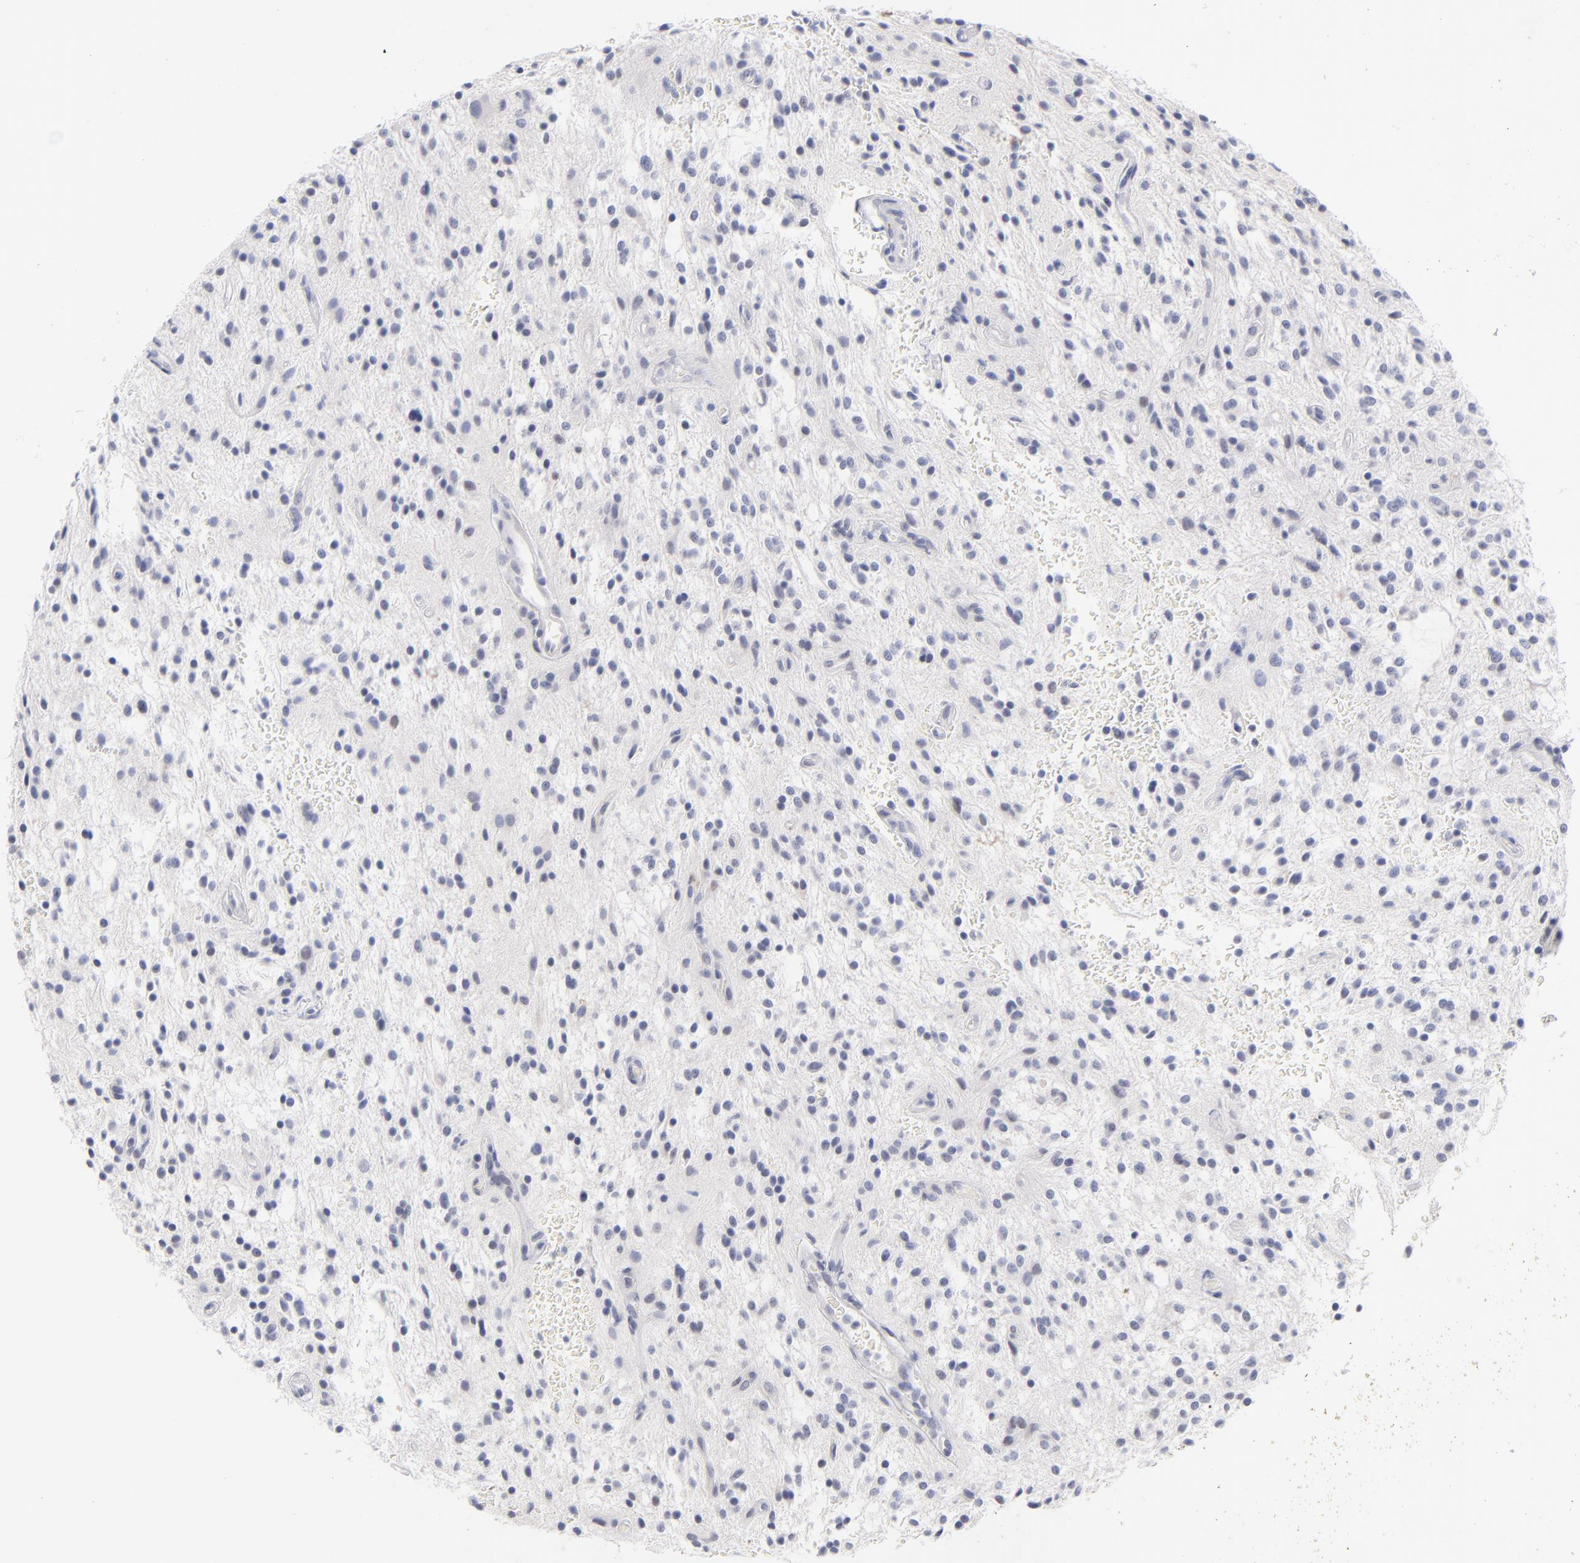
{"staining": {"intensity": "moderate", "quantity": "25%-75%", "location": "nuclear"}, "tissue": "glioma", "cell_type": "Tumor cells", "image_type": "cancer", "snomed": [{"axis": "morphology", "description": "Glioma, malignant, NOS"}, {"axis": "topography", "description": "Cerebellum"}], "caption": "Protein staining exhibits moderate nuclear positivity in approximately 25%-75% of tumor cells in glioma.", "gene": "PARP1", "patient": {"sex": "female", "age": 10}}